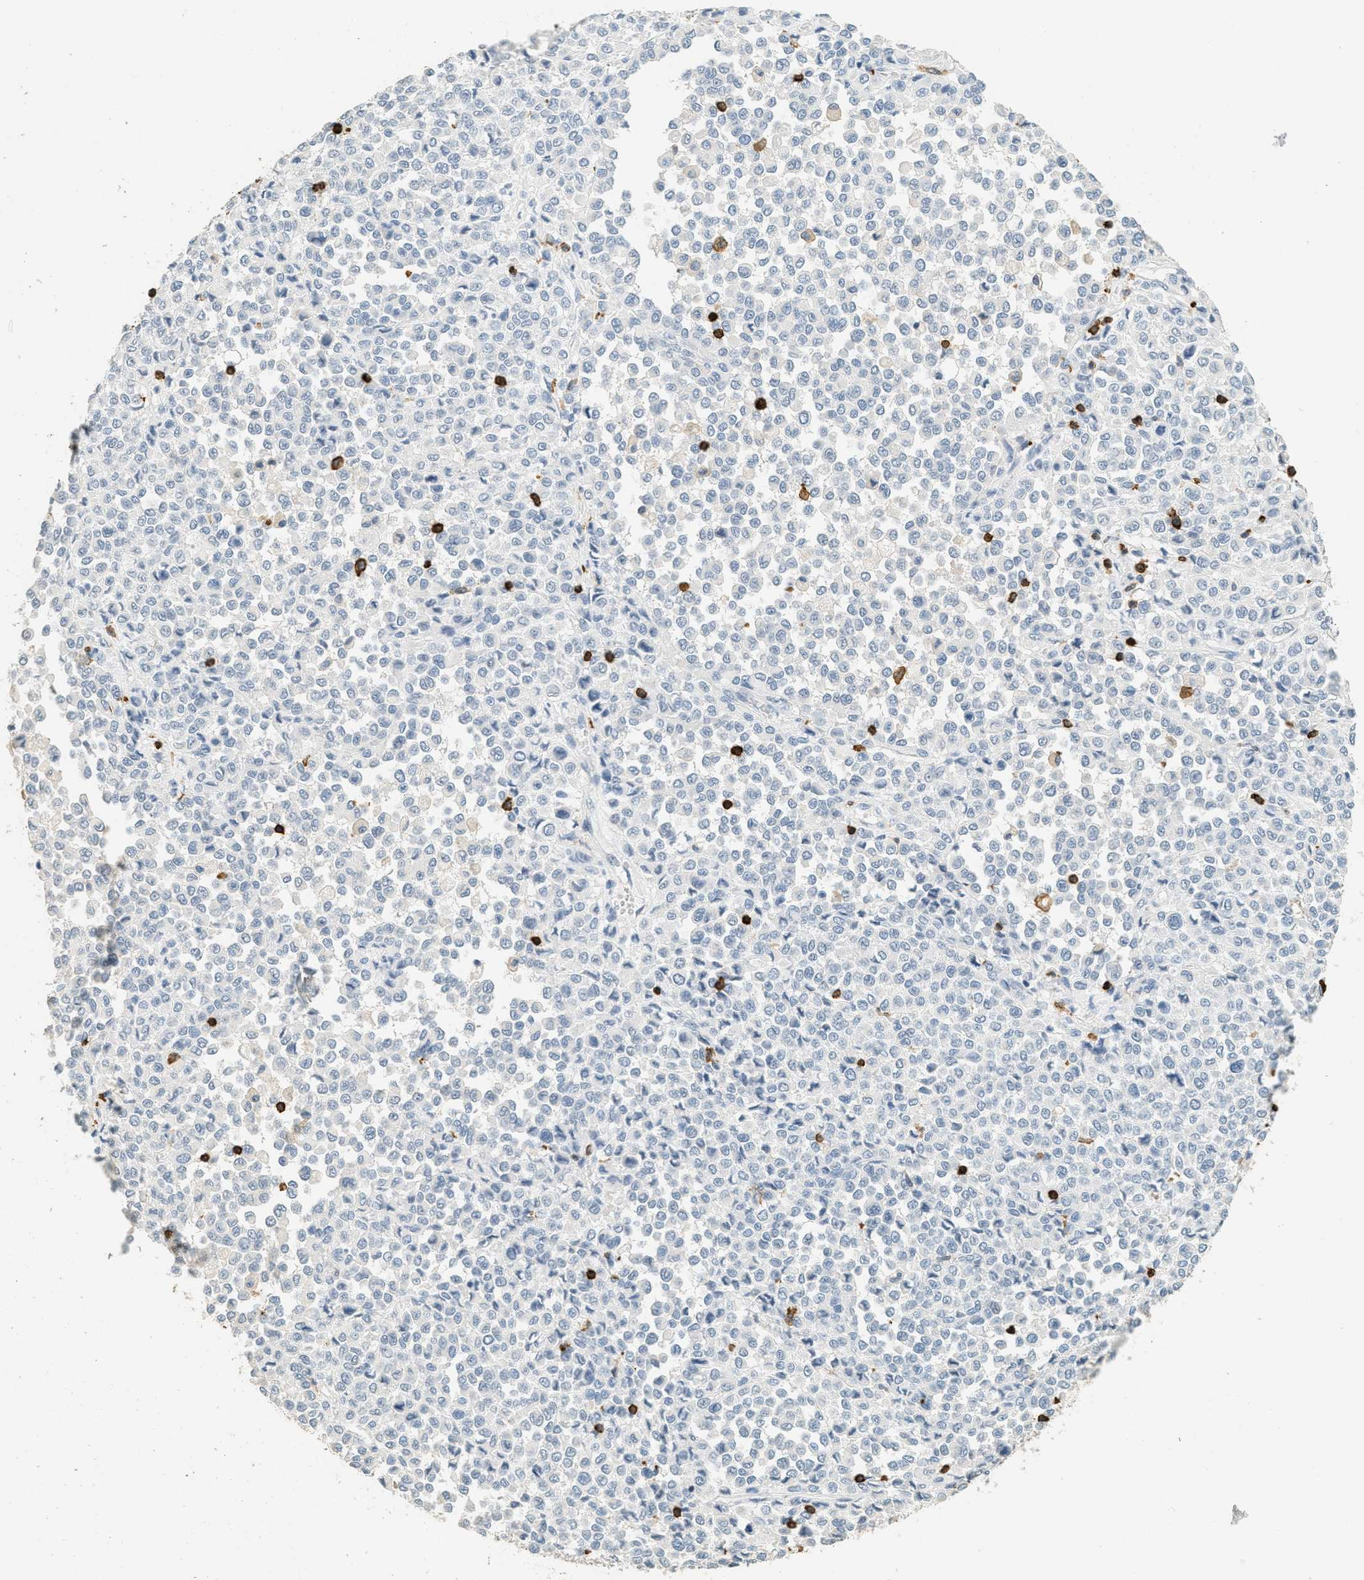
{"staining": {"intensity": "negative", "quantity": "none", "location": "none"}, "tissue": "melanoma", "cell_type": "Tumor cells", "image_type": "cancer", "snomed": [{"axis": "morphology", "description": "Malignant melanoma, Metastatic site"}, {"axis": "topography", "description": "Pancreas"}], "caption": "DAB (3,3'-diaminobenzidine) immunohistochemical staining of human malignant melanoma (metastatic site) reveals no significant positivity in tumor cells.", "gene": "LSP1", "patient": {"sex": "female", "age": 30}}